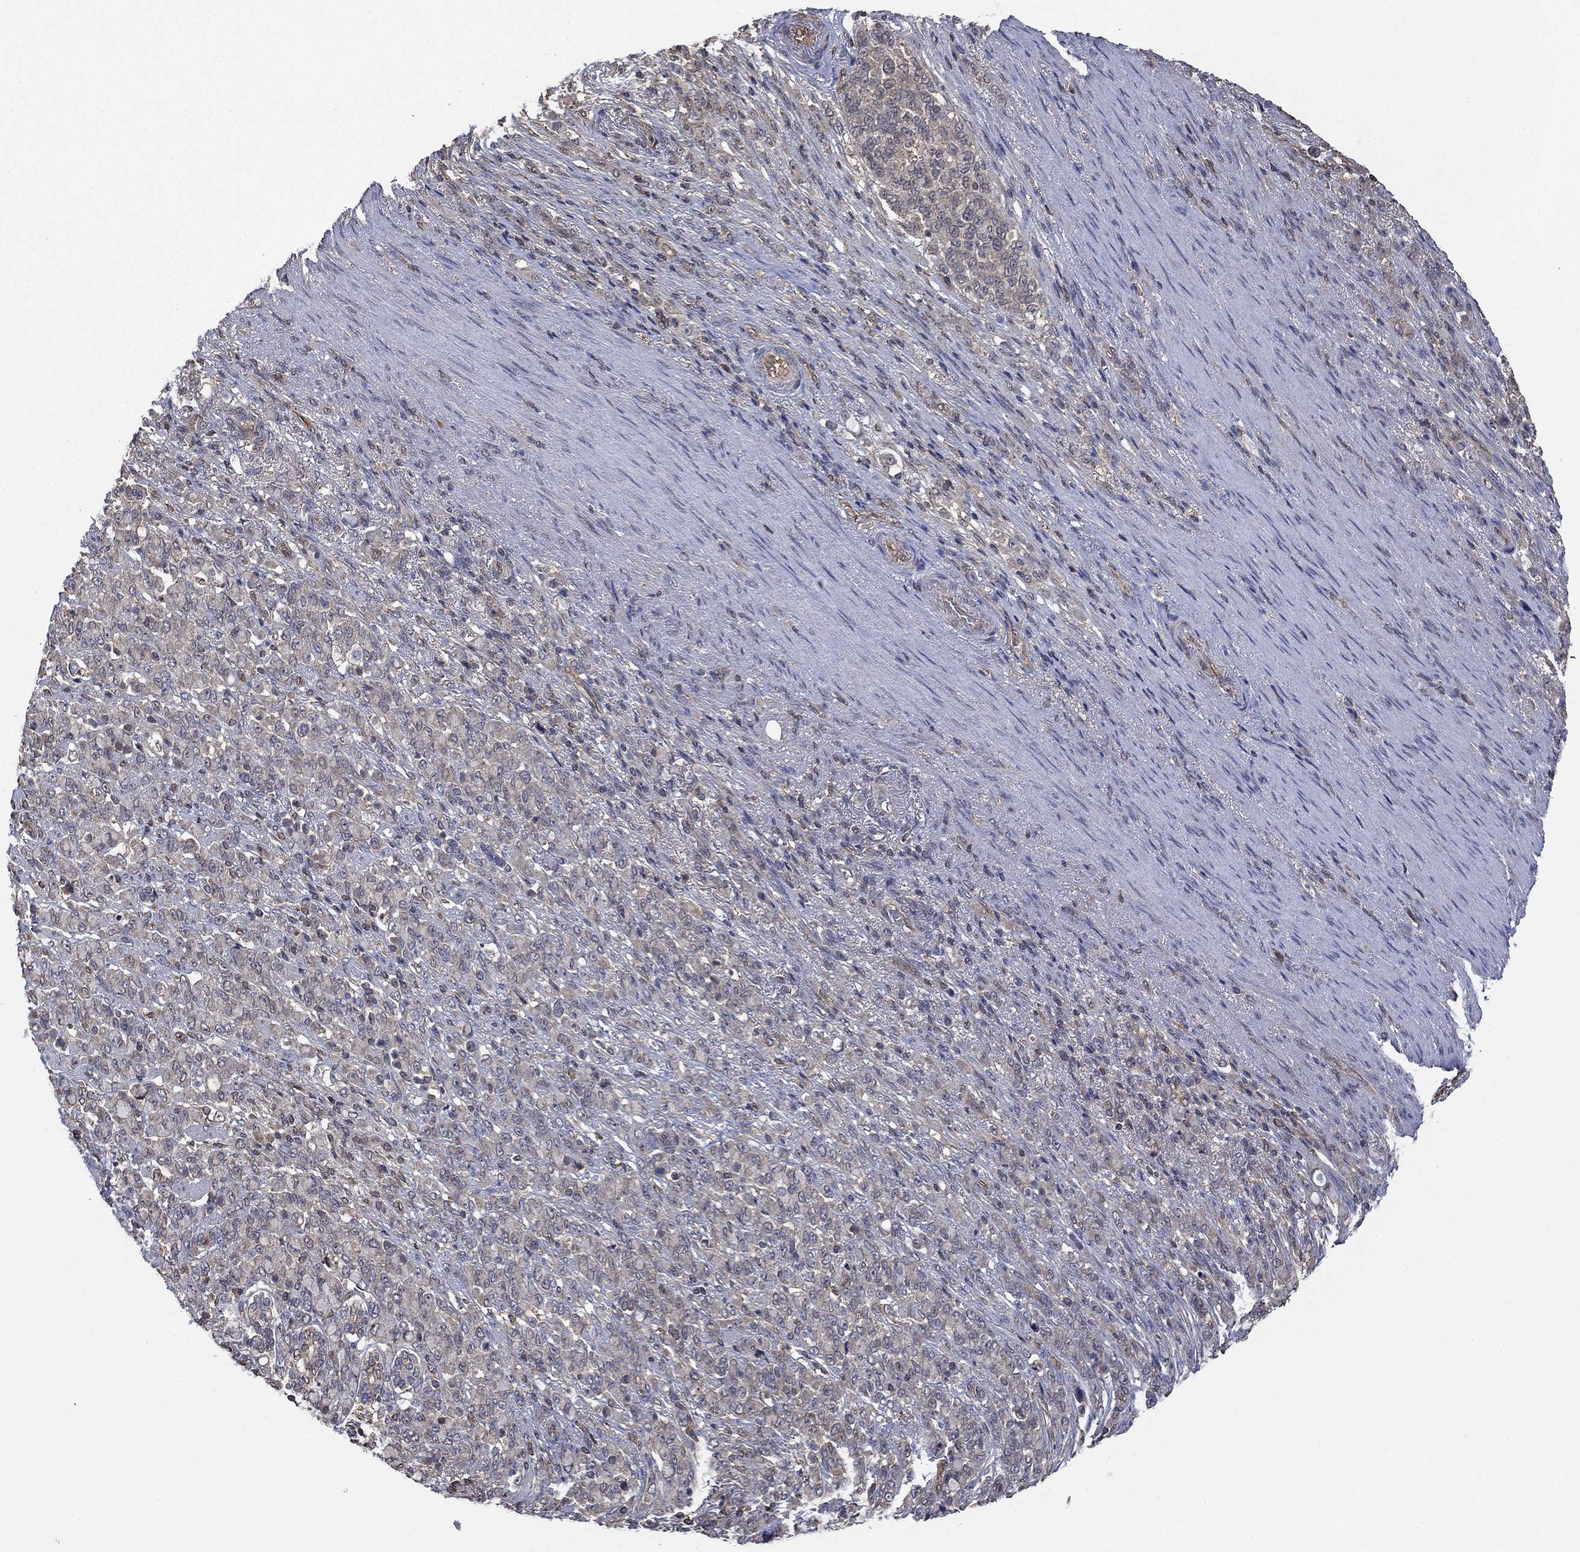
{"staining": {"intensity": "negative", "quantity": "none", "location": "none"}, "tissue": "stomach cancer", "cell_type": "Tumor cells", "image_type": "cancer", "snomed": [{"axis": "morphology", "description": "Normal tissue, NOS"}, {"axis": "morphology", "description": "Adenocarcinoma, NOS"}, {"axis": "topography", "description": "Stomach"}], "caption": "Tumor cells are negative for brown protein staining in stomach cancer.", "gene": "RNF114", "patient": {"sex": "female", "age": 79}}